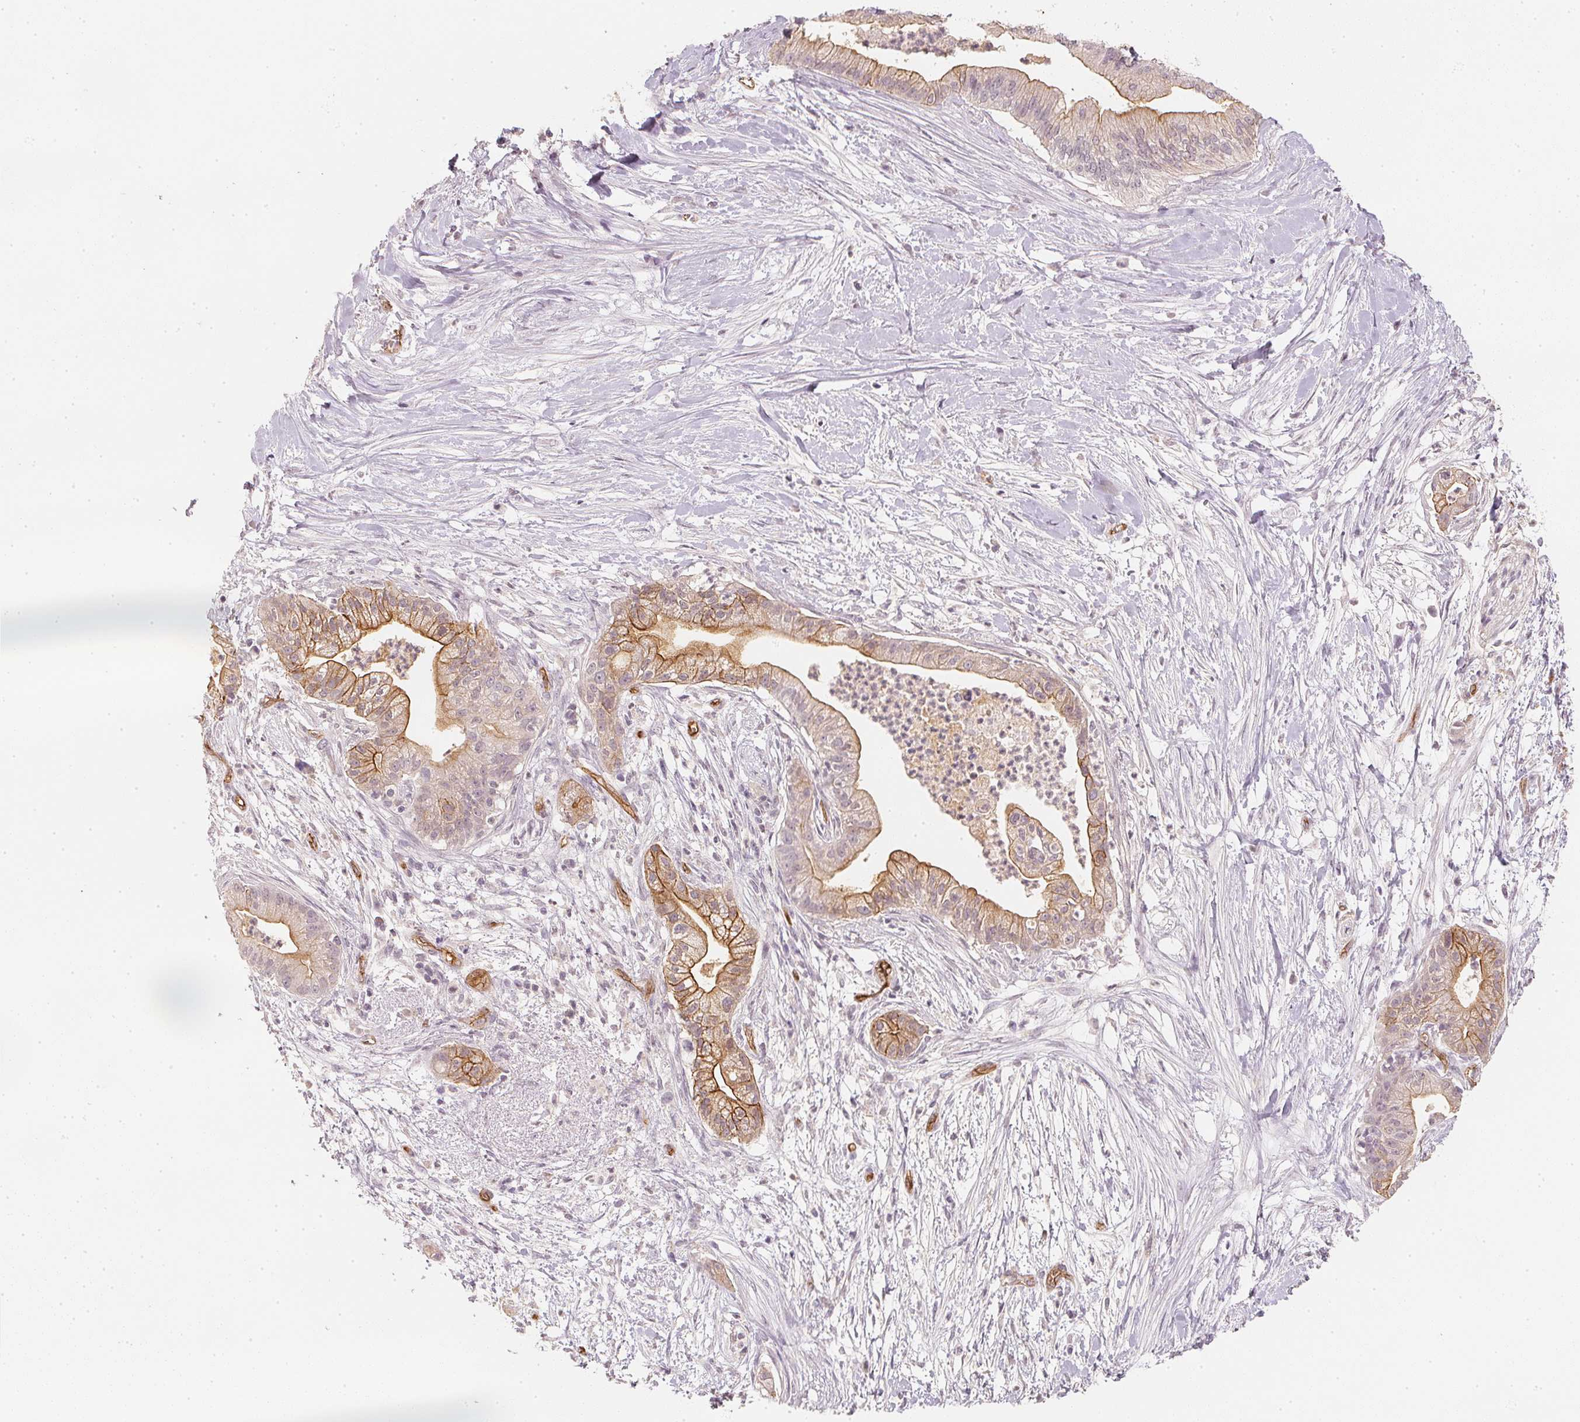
{"staining": {"intensity": "moderate", "quantity": "25%-75%", "location": "cytoplasmic/membranous"}, "tissue": "pancreatic cancer", "cell_type": "Tumor cells", "image_type": "cancer", "snomed": [{"axis": "morphology", "description": "Normal tissue, NOS"}, {"axis": "morphology", "description": "Adenocarcinoma, NOS"}, {"axis": "topography", "description": "Lymph node"}, {"axis": "topography", "description": "Pancreas"}], "caption": "Adenocarcinoma (pancreatic) stained for a protein (brown) demonstrates moderate cytoplasmic/membranous positive positivity in about 25%-75% of tumor cells.", "gene": "CIB1", "patient": {"sex": "female", "age": 58}}